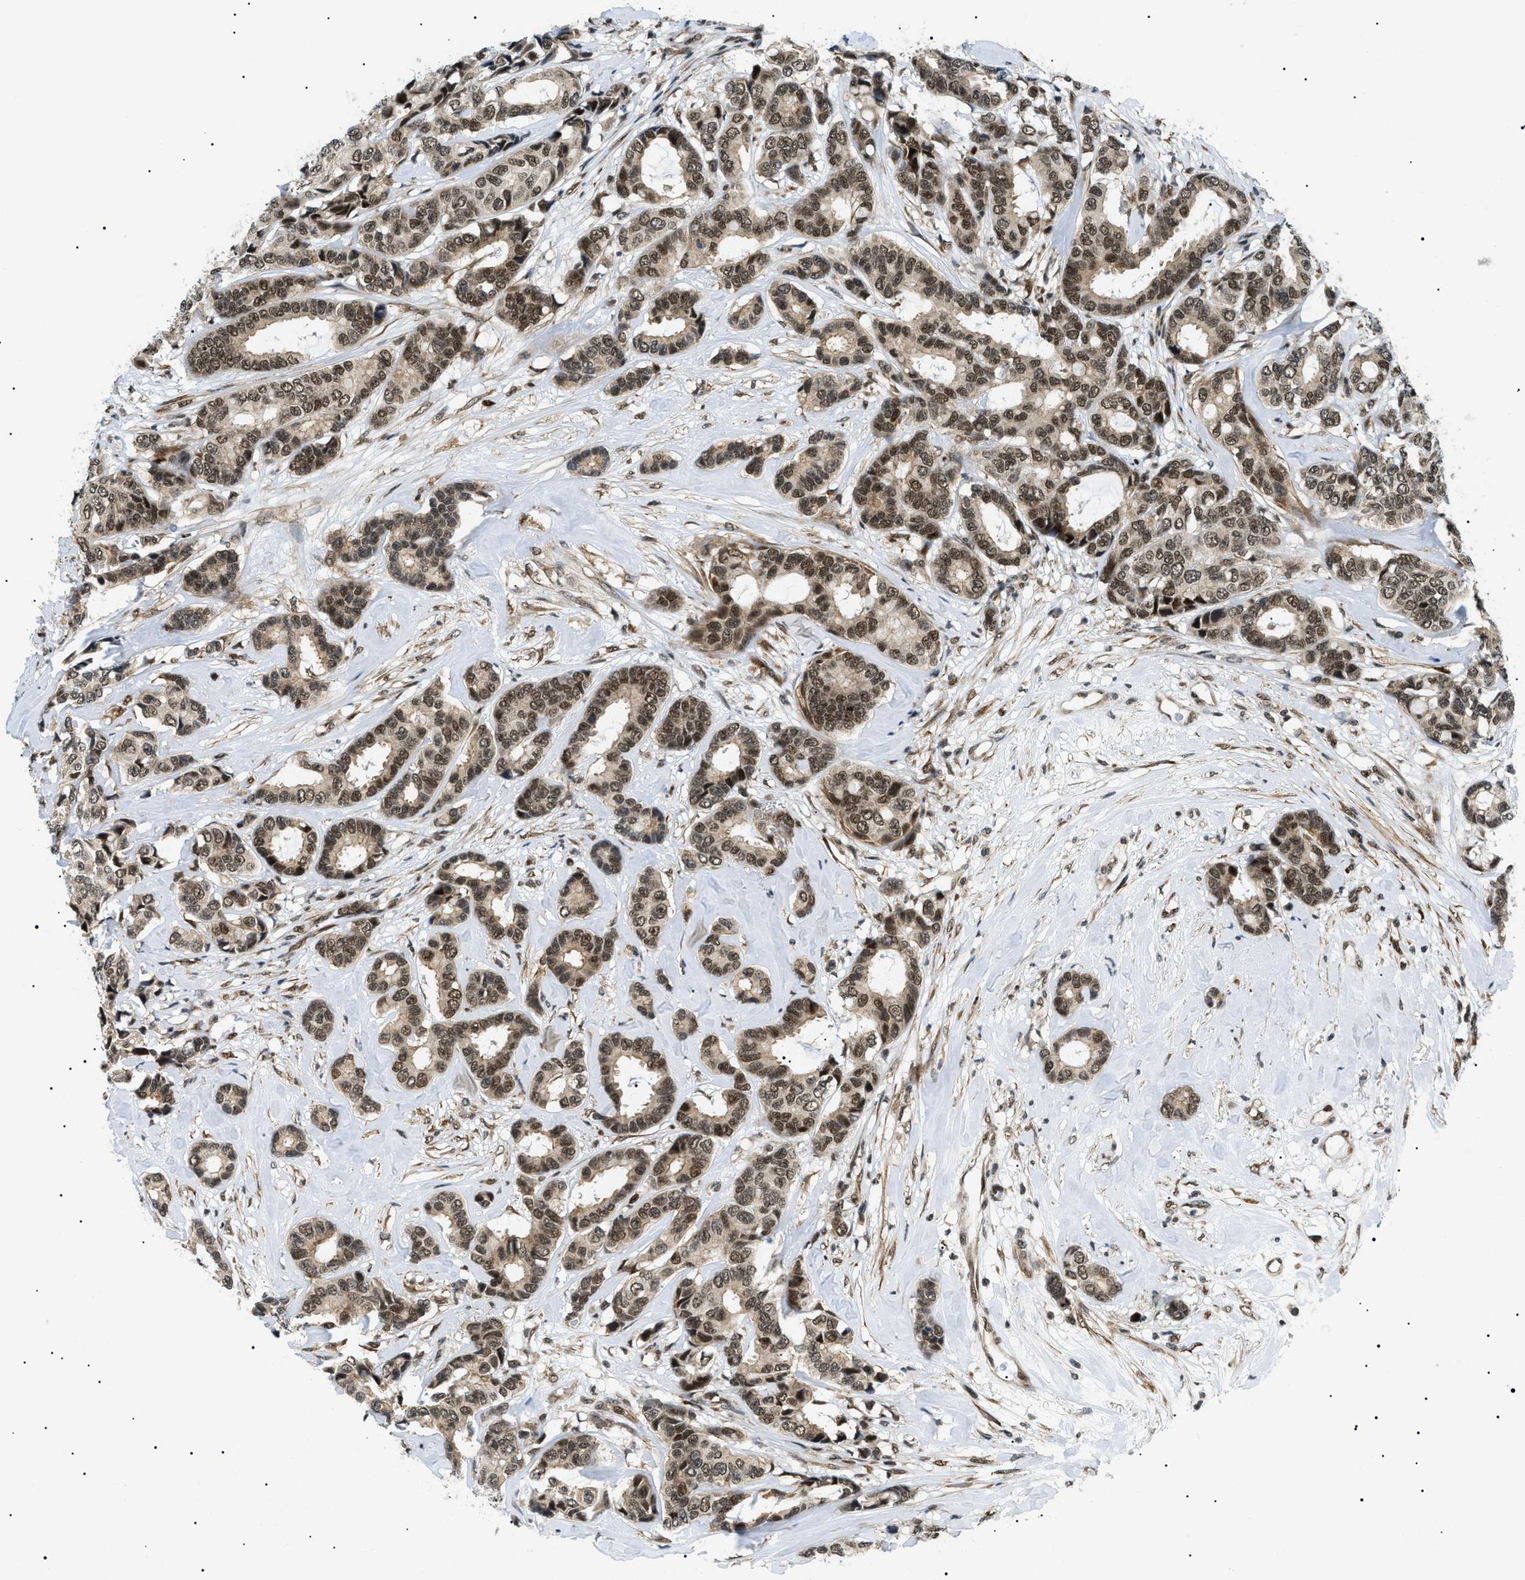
{"staining": {"intensity": "moderate", "quantity": ">75%", "location": "cytoplasmic/membranous,nuclear"}, "tissue": "breast cancer", "cell_type": "Tumor cells", "image_type": "cancer", "snomed": [{"axis": "morphology", "description": "Duct carcinoma"}, {"axis": "topography", "description": "Breast"}], "caption": "This micrograph reveals breast cancer (infiltrating ductal carcinoma) stained with immunohistochemistry (IHC) to label a protein in brown. The cytoplasmic/membranous and nuclear of tumor cells show moderate positivity for the protein. Nuclei are counter-stained blue.", "gene": "CWC25", "patient": {"sex": "female", "age": 87}}